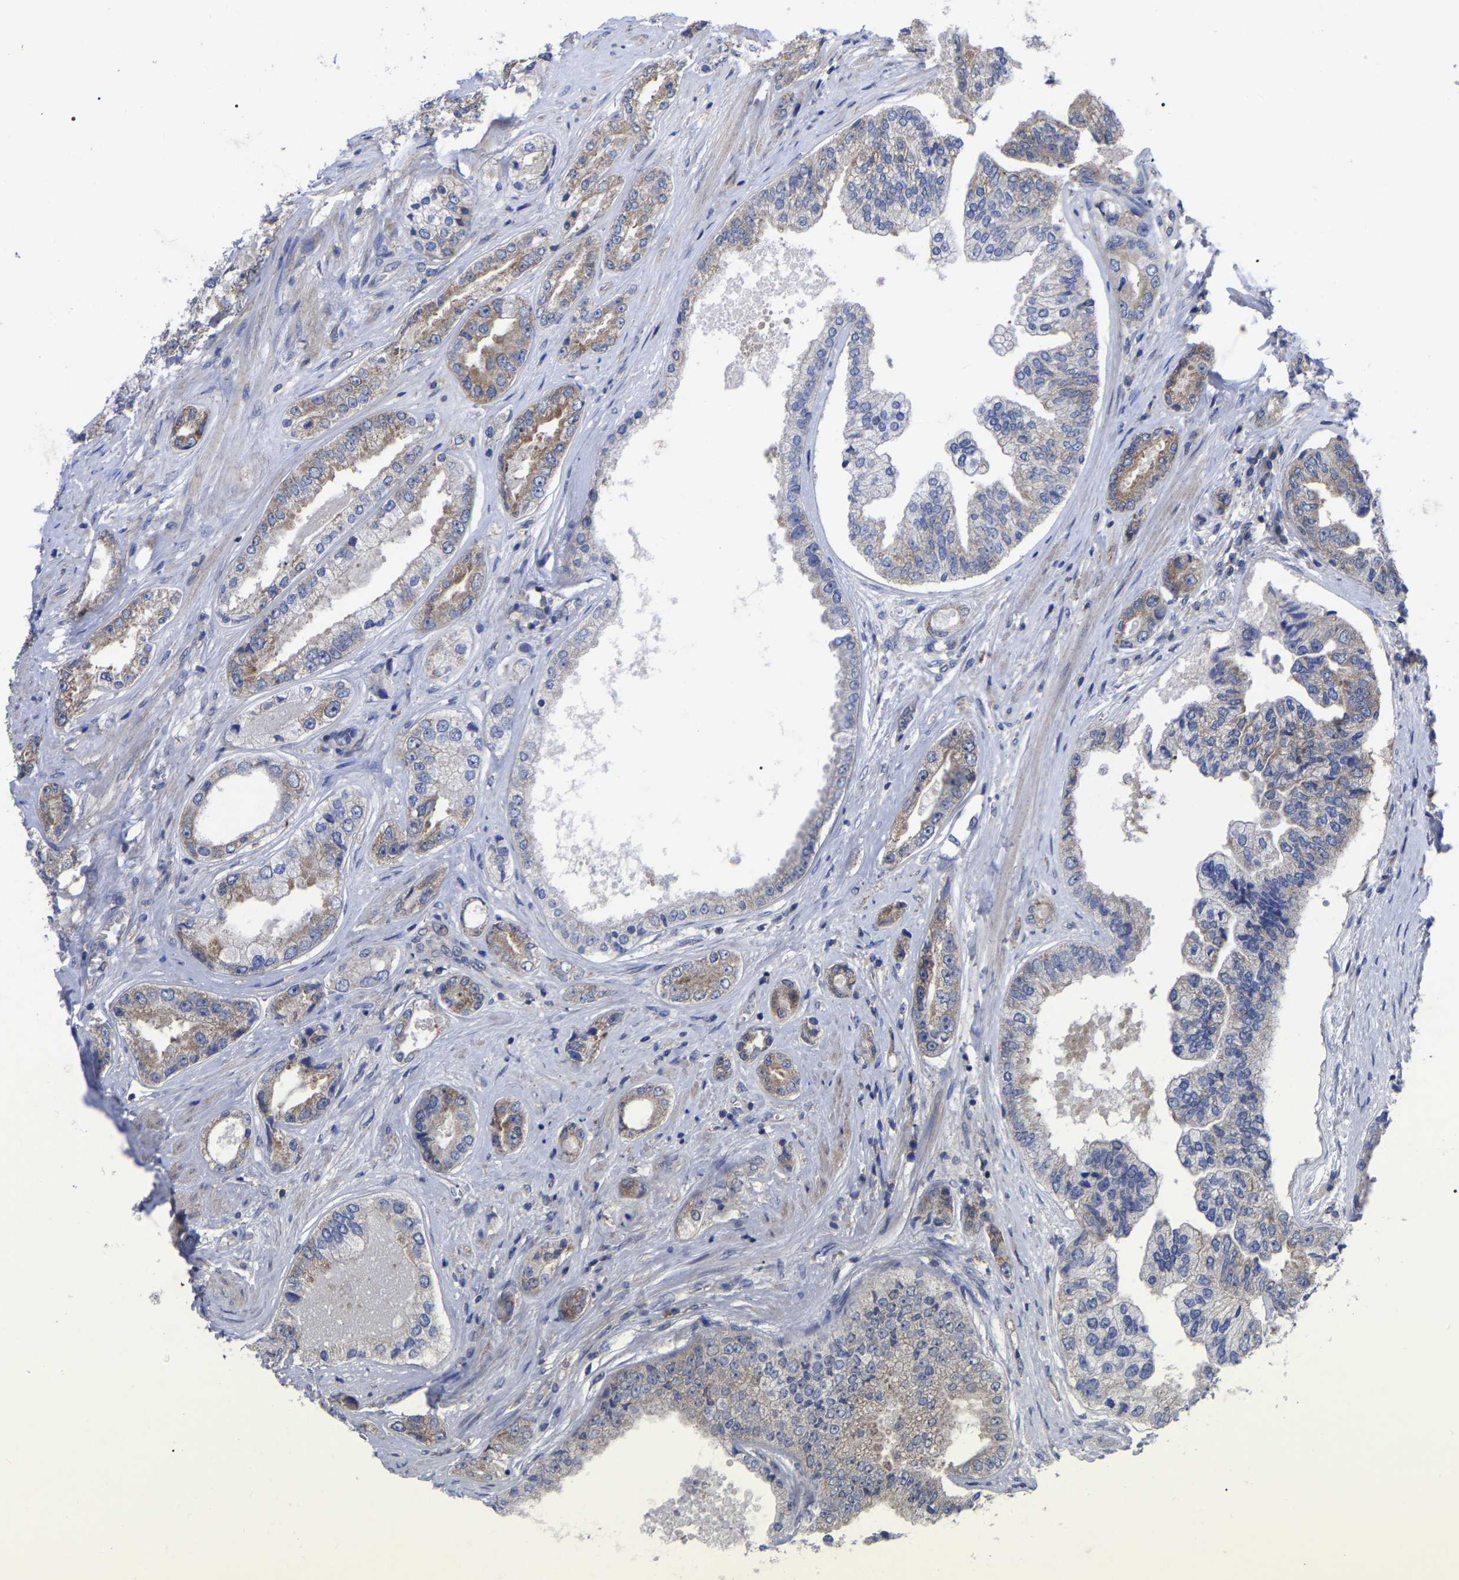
{"staining": {"intensity": "weak", "quantity": "<25%", "location": "cytoplasmic/membranous"}, "tissue": "prostate cancer", "cell_type": "Tumor cells", "image_type": "cancer", "snomed": [{"axis": "morphology", "description": "Adenocarcinoma, High grade"}, {"axis": "topography", "description": "Prostate"}], "caption": "The photomicrograph shows no staining of tumor cells in adenocarcinoma (high-grade) (prostate).", "gene": "TCP1", "patient": {"sex": "male", "age": 61}}